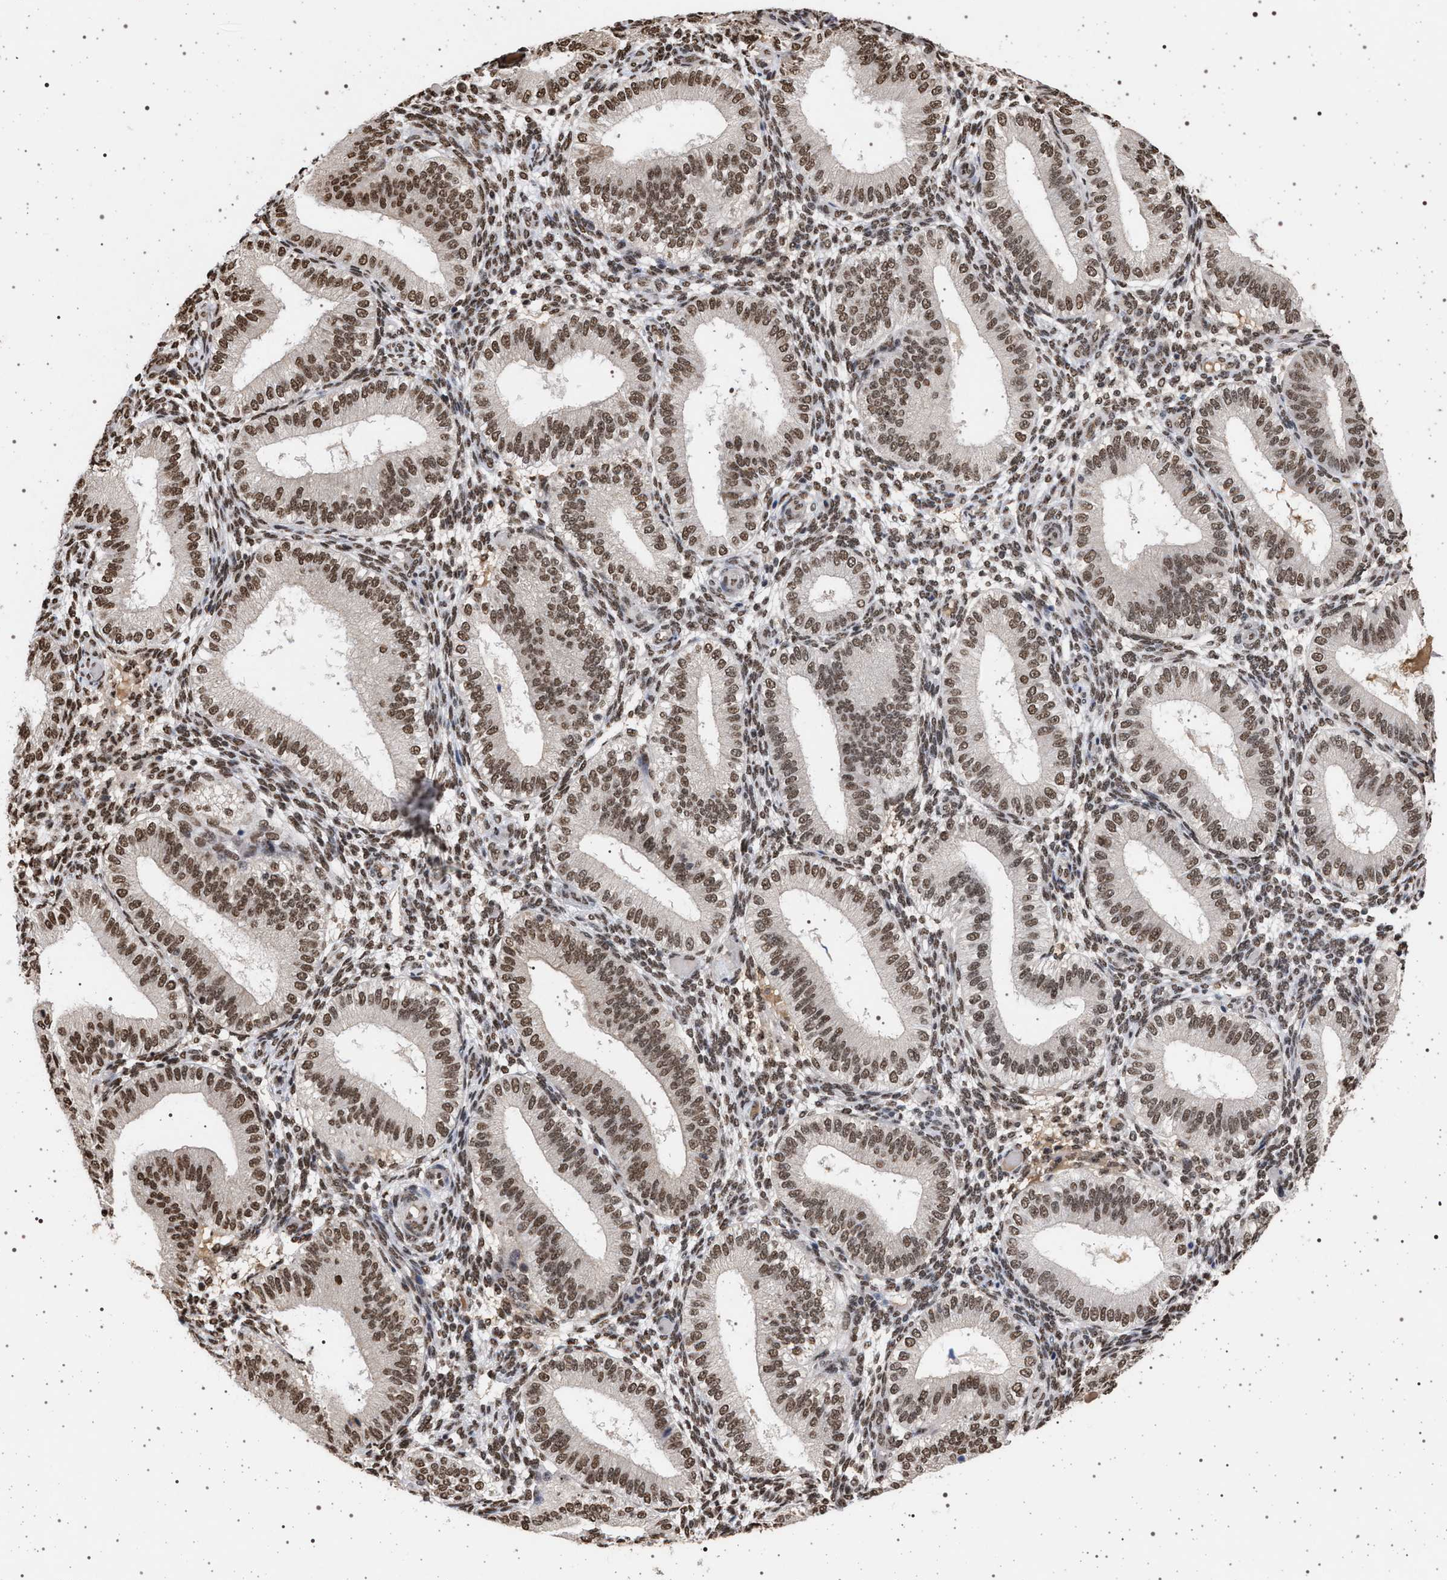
{"staining": {"intensity": "moderate", "quantity": ">75%", "location": "nuclear"}, "tissue": "endometrium", "cell_type": "Cells in endometrial stroma", "image_type": "normal", "snomed": [{"axis": "morphology", "description": "Normal tissue, NOS"}, {"axis": "topography", "description": "Endometrium"}], "caption": "An immunohistochemistry histopathology image of normal tissue is shown. Protein staining in brown shows moderate nuclear positivity in endometrium within cells in endometrial stroma.", "gene": "PHF12", "patient": {"sex": "female", "age": 39}}